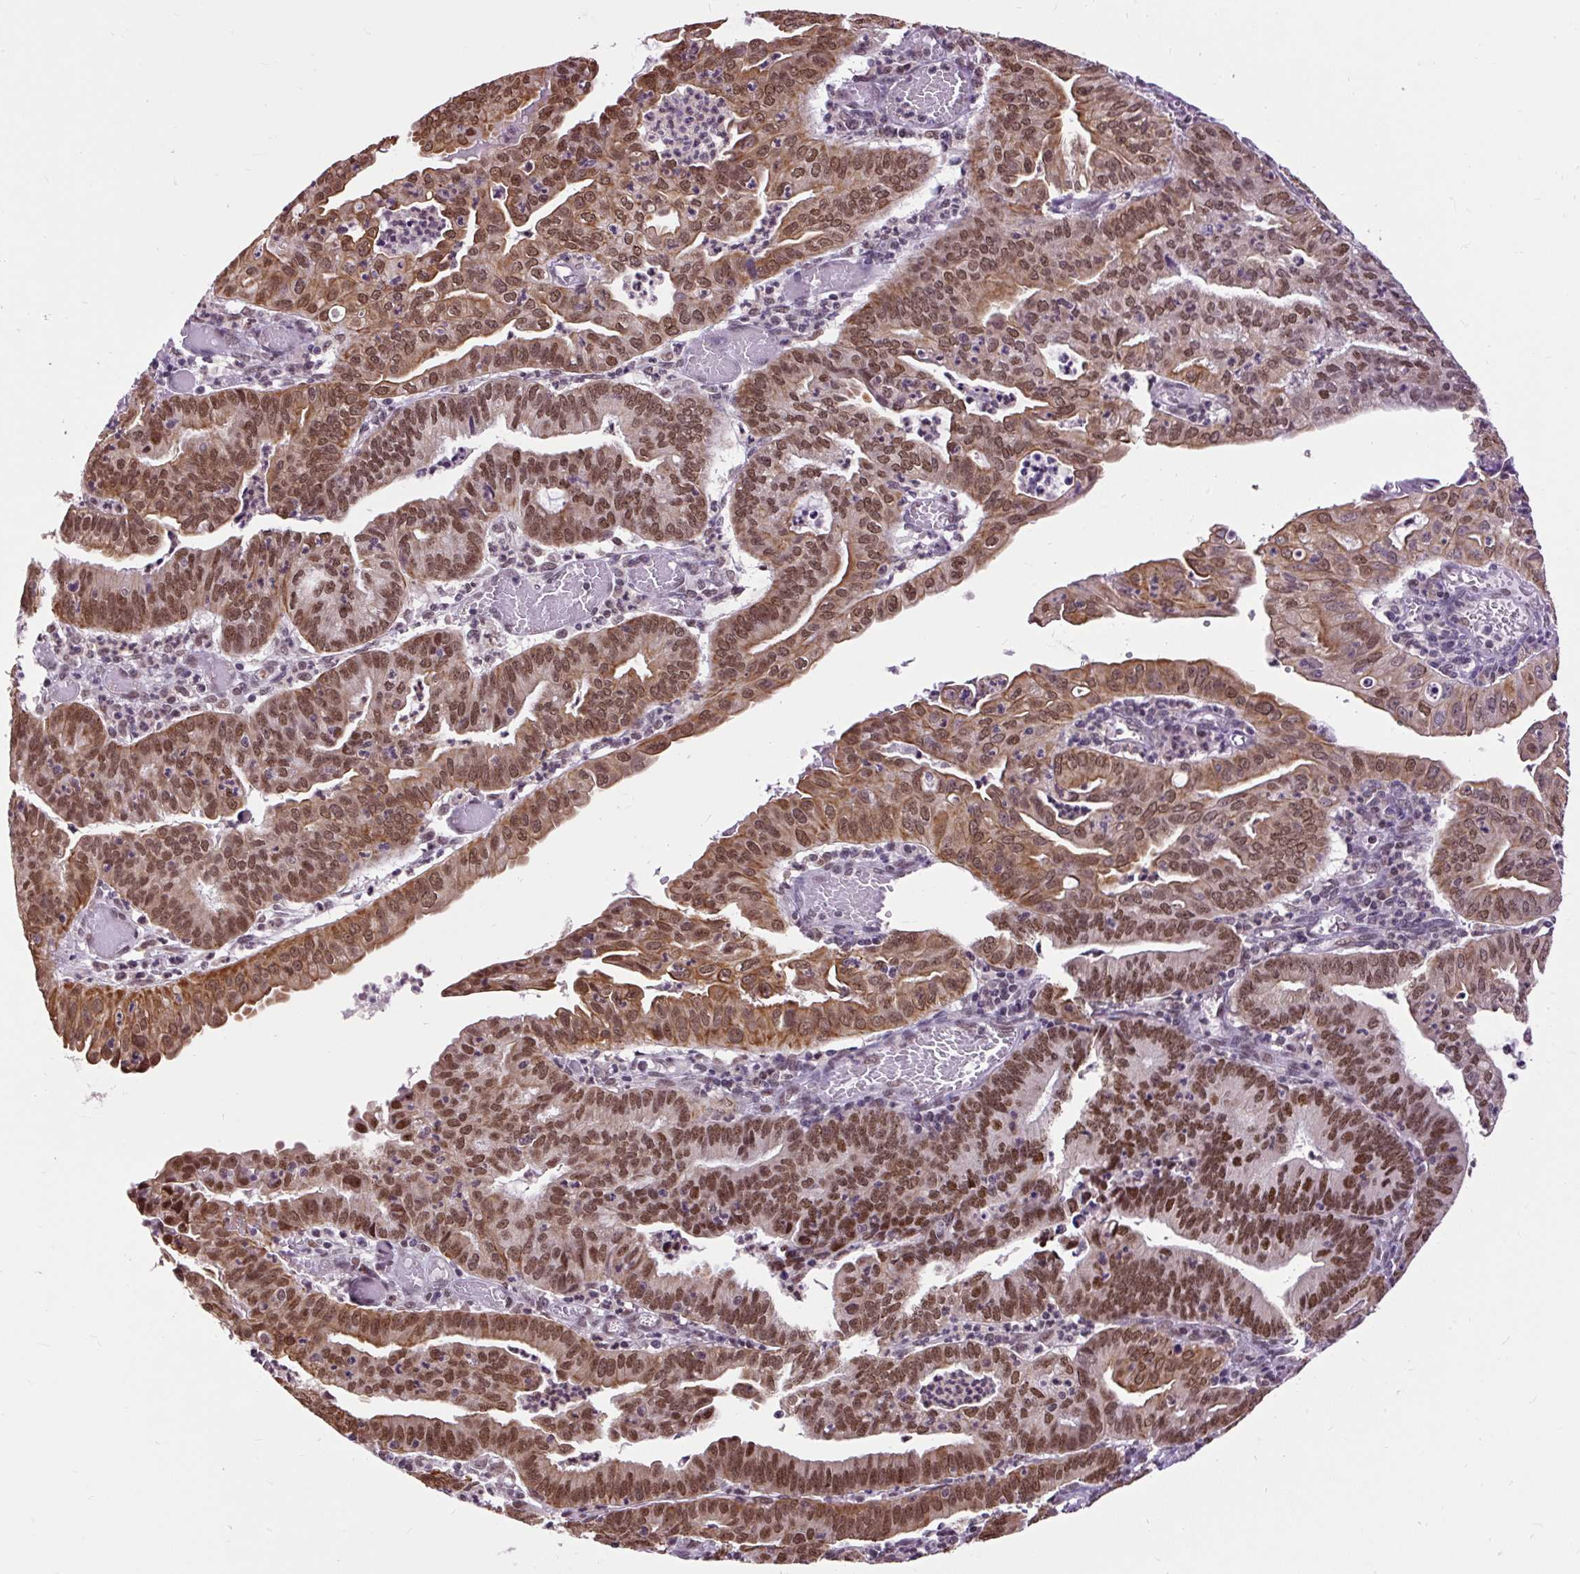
{"staining": {"intensity": "strong", "quantity": ">75%", "location": "cytoplasmic/membranous,nuclear"}, "tissue": "endometrial cancer", "cell_type": "Tumor cells", "image_type": "cancer", "snomed": [{"axis": "morphology", "description": "Adenocarcinoma, NOS"}, {"axis": "topography", "description": "Endometrium"}], "caption": "A brown stain labels strong cytoplasmic/membranous and nuclear staining of a protein in human endometrial cancer (adenocarcinoma) tumor cells. (IHC, brightfield microscopy, high magnification).", "gene": "ZNF672", "patient": {"sex": "female", "age": 60}}